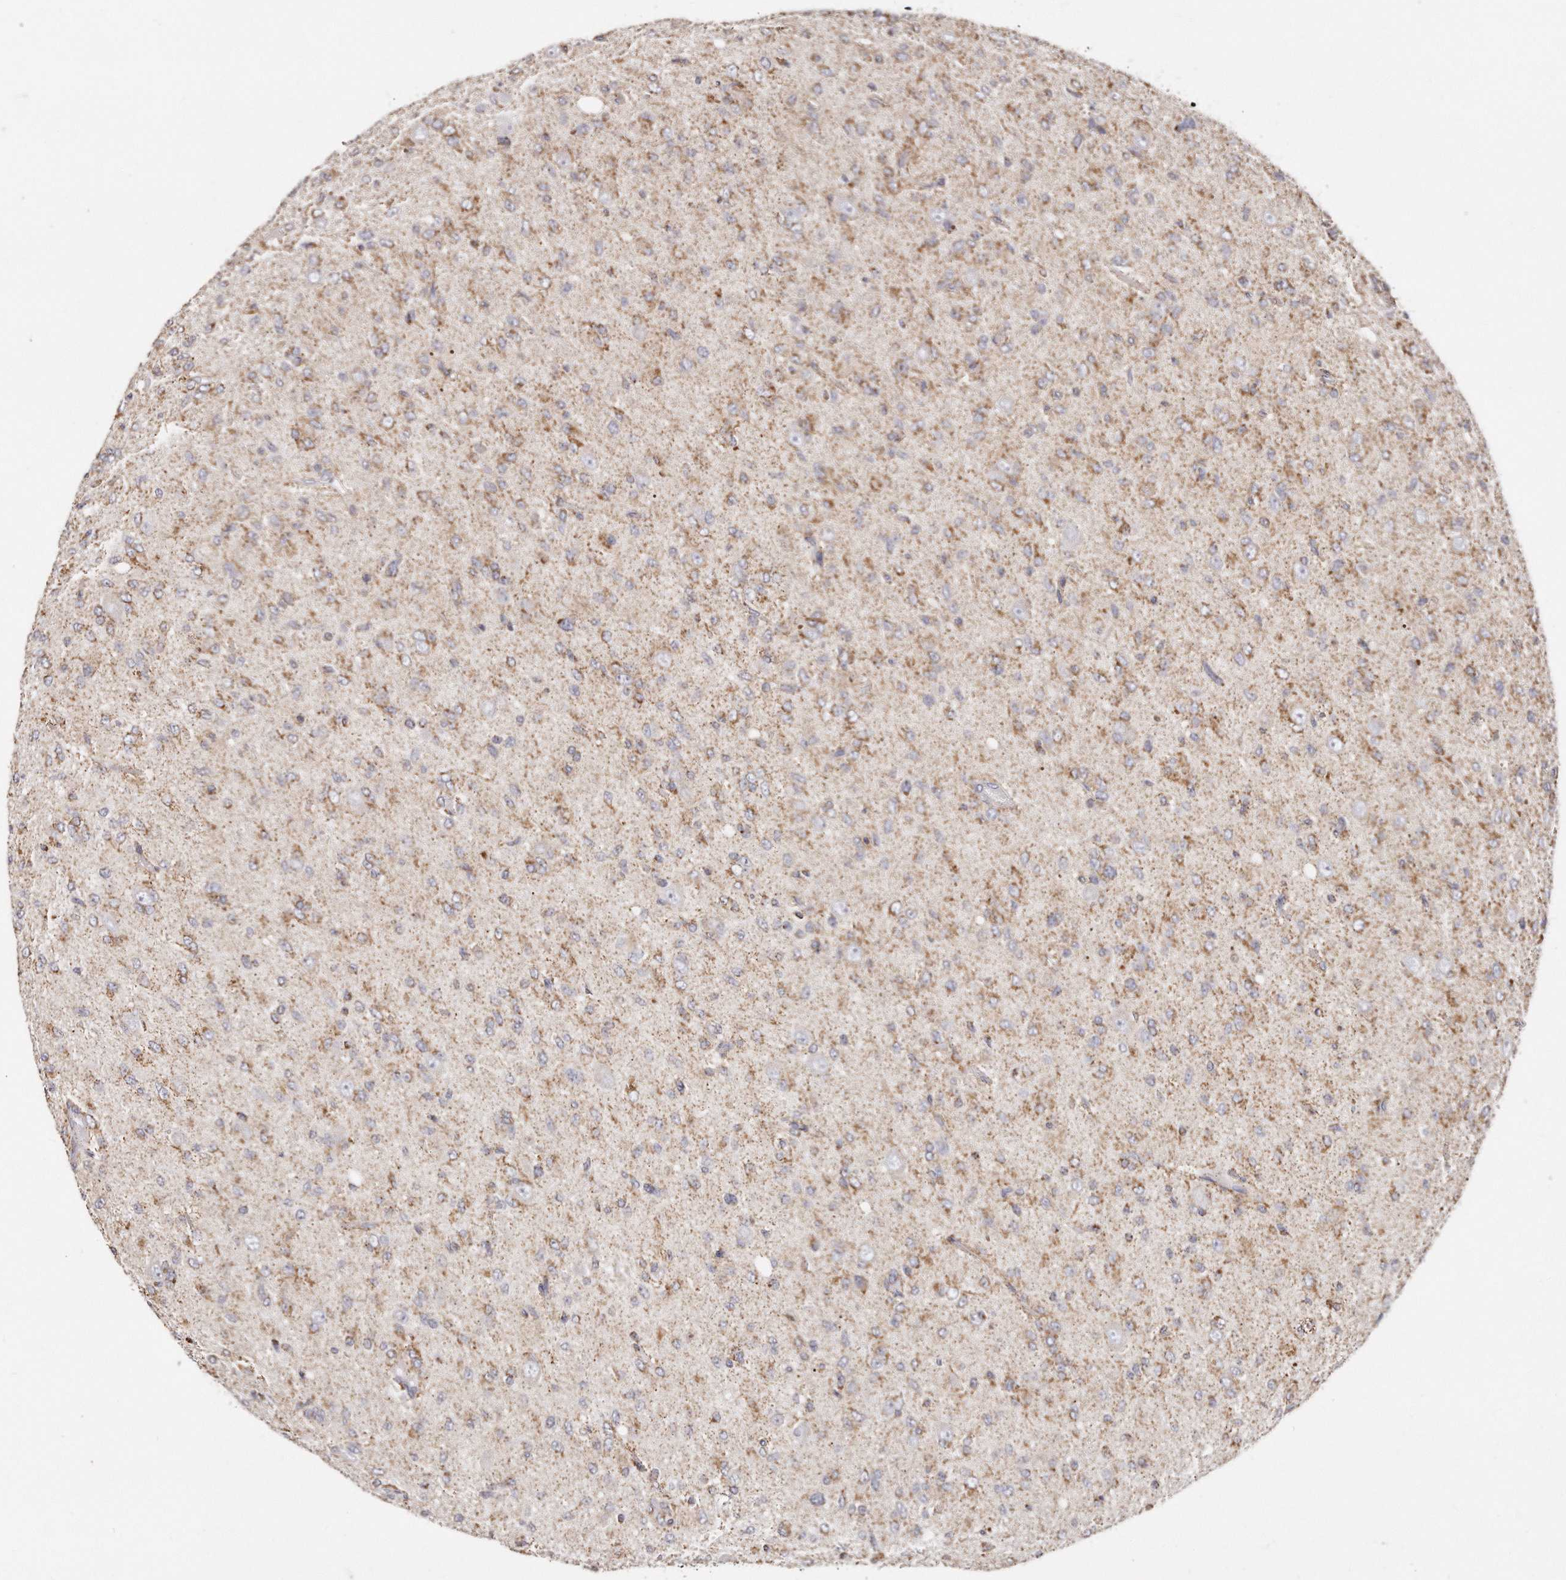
{"staining": {"intensity": "moderate", "quantity": ">75%", "location": "cytoplasmic/membranous"}, "tissue": "glioma", "cell_type": "Tumor cells", "image_type": "cancer", "snomed": [{"axis": "morphology", "description": "Glioma, malignant, High grade"}, {"axis": "topography", "description": "Brain"}], "caption": "IHC (DAB) staining of human malignant high-grade glioma shows moderate cytoplasmic/membranous protein staining in approximately >75% of tumor cells.", "gene": "RTKN", "patient": {"sex": "female", "age": 59}}